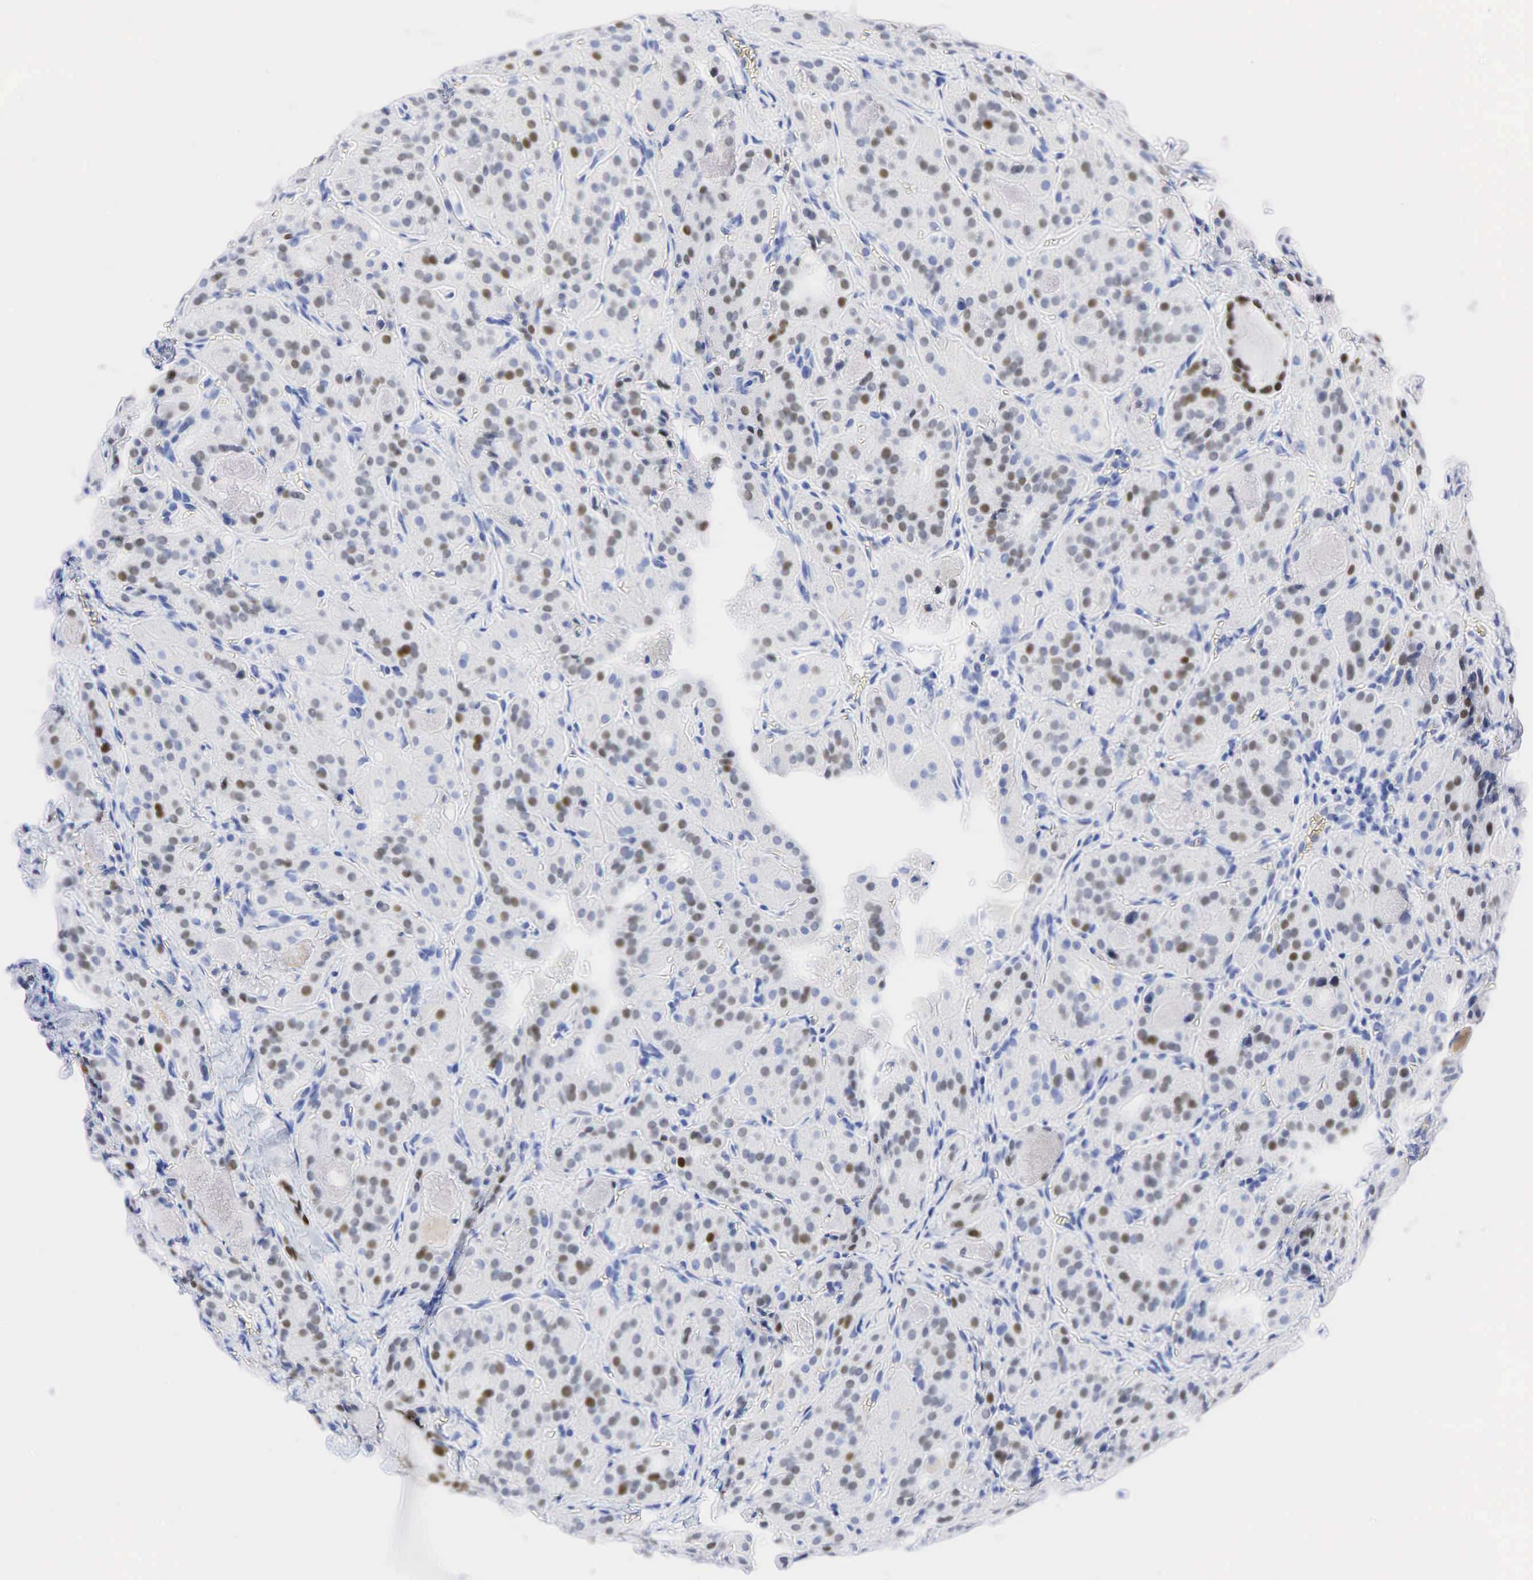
{"staining": {"intensity": "moderate", "quantity": "25%-75%", "location": "nuclear"}, "tissue": "thyroid cancer", "cell_type": "Tumor cells", "image_type": "cancer", "snomed": [{"axis": "morphology", "description": "Carcinoma, NOS"}, {"axis": "topography", "description": "Thyroid gland"}], "caption": "Moderate nuclear staining for a protein is appreciated in about 25%-75% of tumor cells of carcinoma (thyroid) using immunohistochemistry (IHC).", "gene": "NKX2-1", "patient": {"sex": "male", "age": 76}}